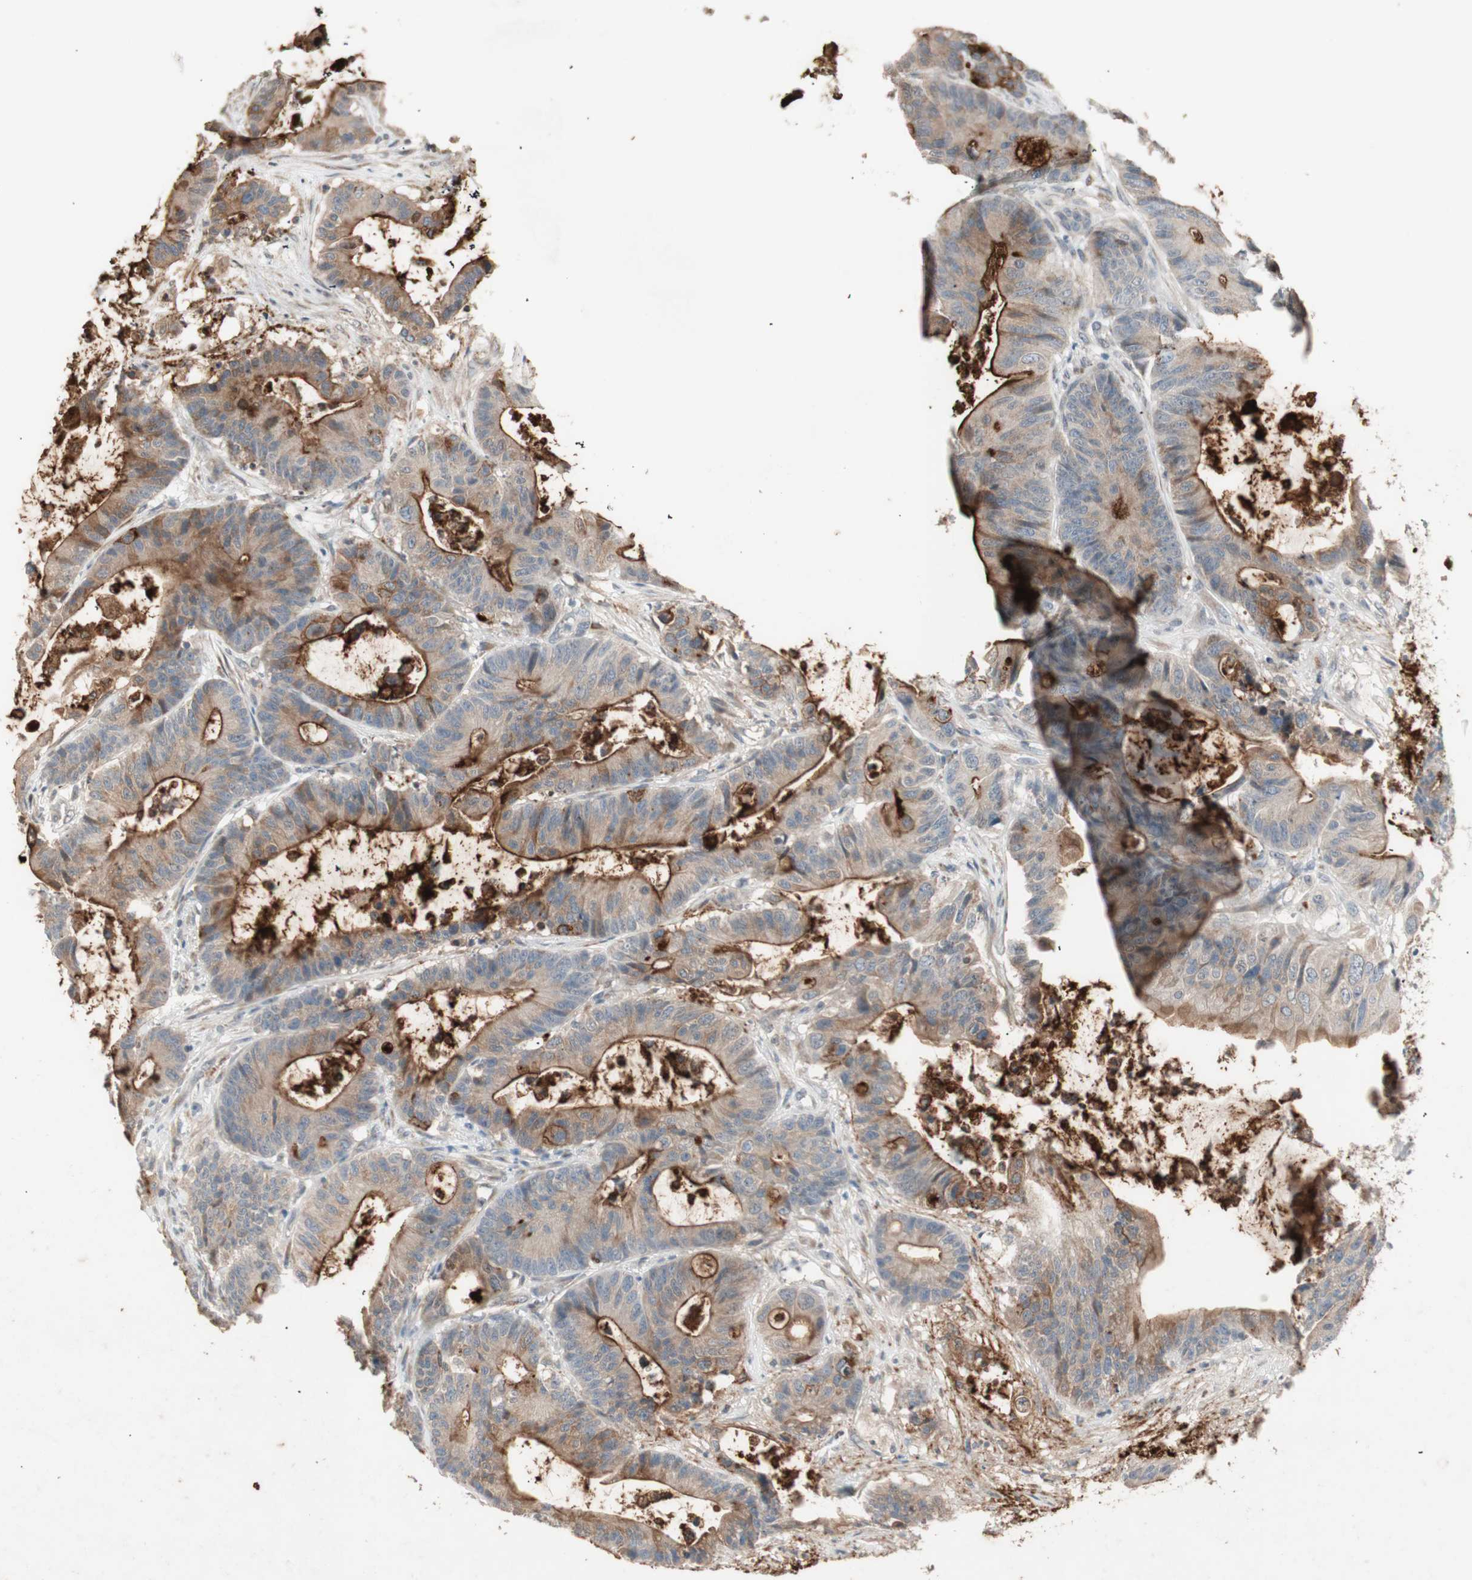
{"staining": {"intensity": "strong", "quantity": ">75%", "location": "cytoplasmic/membranous"}, "tissue": "colorectal cancer", "cell_type": "Tumor cells", "image_type": "cancer", "snomed": [{"axis": "morphology", "description": "Adenocarcinoma, NOS"}, {"axis": "topography", "description": "Colon"}], "caption": "Immunohistochemistry (IHC) micrograph of neoplastic tissue: colorectal cancer stained using immunohistochemistry (IHC) exhibits high levels of strong protein expression localized specifically in the cytoplasmic/membranous of tumor cells, appearing as a cytoplasmic/membranous brown color.", "gene": "TASOR", "patient": {"sex": "female", "age": 84}}